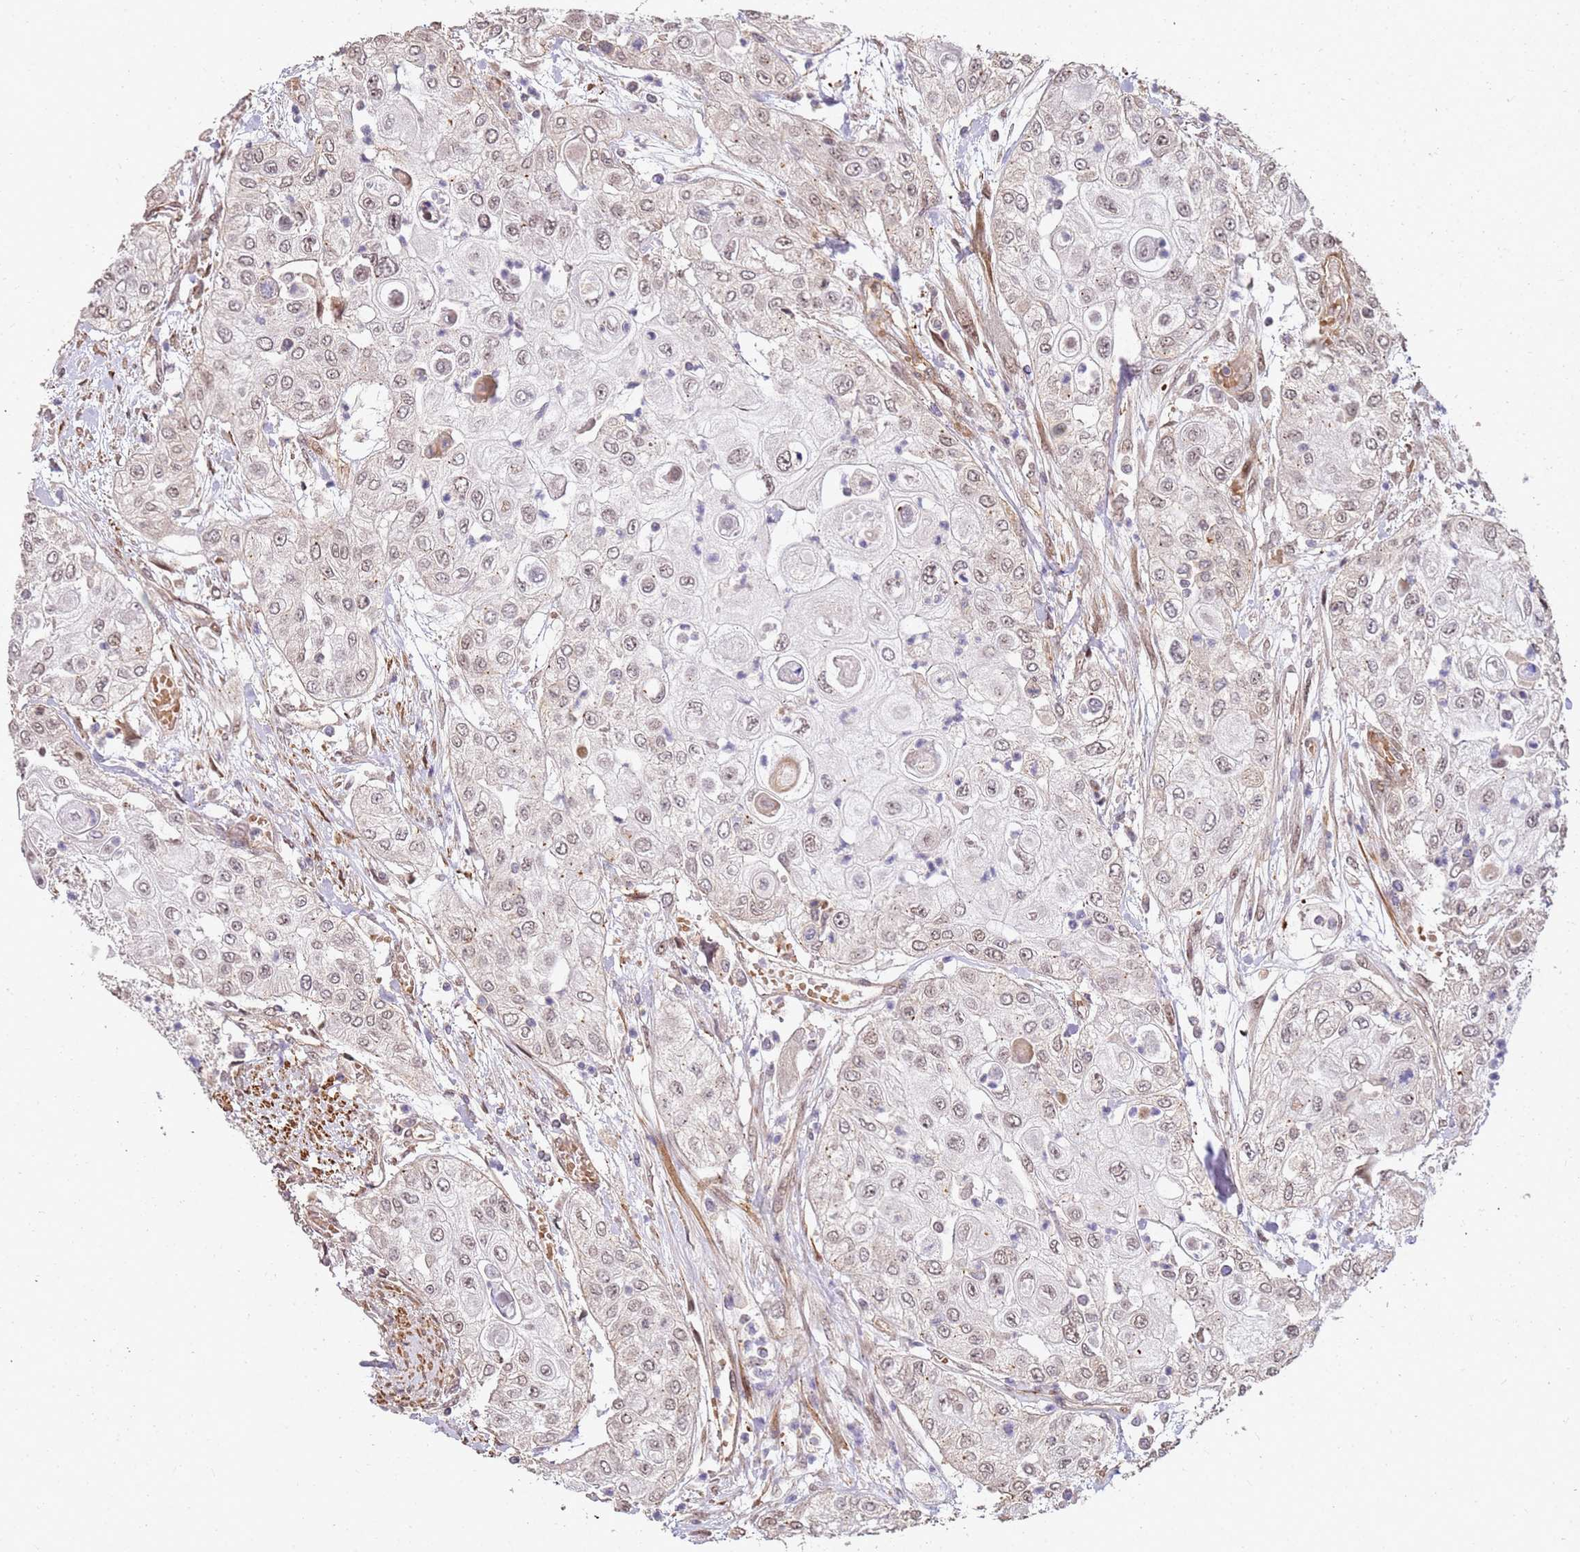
{"staining": {"intensity": "moderate", "quantity": "<25%", "location": "nuclear"}, "tissue": "urothelial cancer", "cell_type": "Tumor cells", "image_type": "cancer", "snomed": [{"axis": "morphology", "description": "Urothelial carcinoma, High grade"}, {"axis": "topography", "description": "Urinary bladder"}], "caption": "A brown stain shows moderate nuclear staining of a protein in high-grade urothelial carcinoma tumor cells.", "gene": "ST18", "patient": {"sex": "female", "age": 79}}